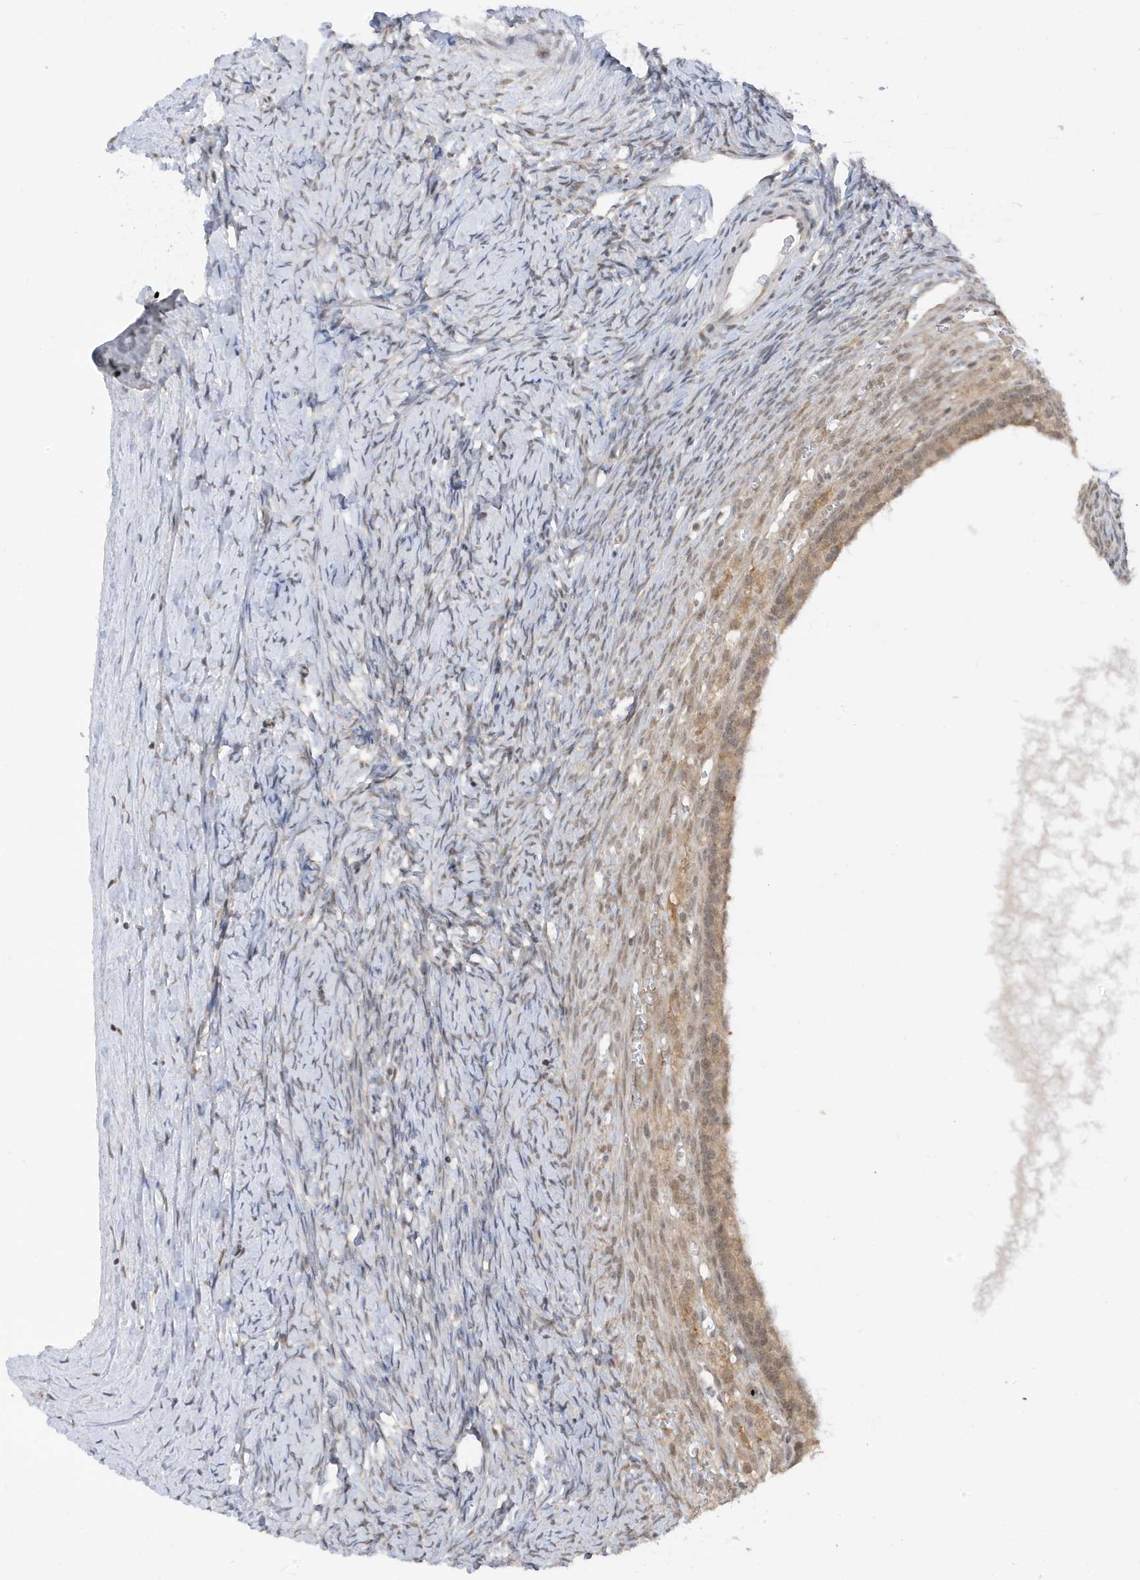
{"staining": {"intensity": "moderate", "quantity": ">75%", "location": "cytoplasmic/membranous"}, "tissue": "ovary", "cell_type": "Follicle cells", "image_type": "normal", "snomed": [{"axis": "morphology", "description": "Normal tissue, NOS"}, {"axis": "morphology", "description": "Developmental malformation"}, {"axis": "topography", "description": "Ovary"}], "caption": "Brown immunohistochemical staining in normal ovary reveals moderate cytoplasmic/membranous staining in about >75% of follicle cells. (Stains: DAB in brown, nuclei in blue, Microscopy: brightfield microscopy at high magnification).", "gene": "TAB3", "patient": {"sex": "female", "age": 39}}